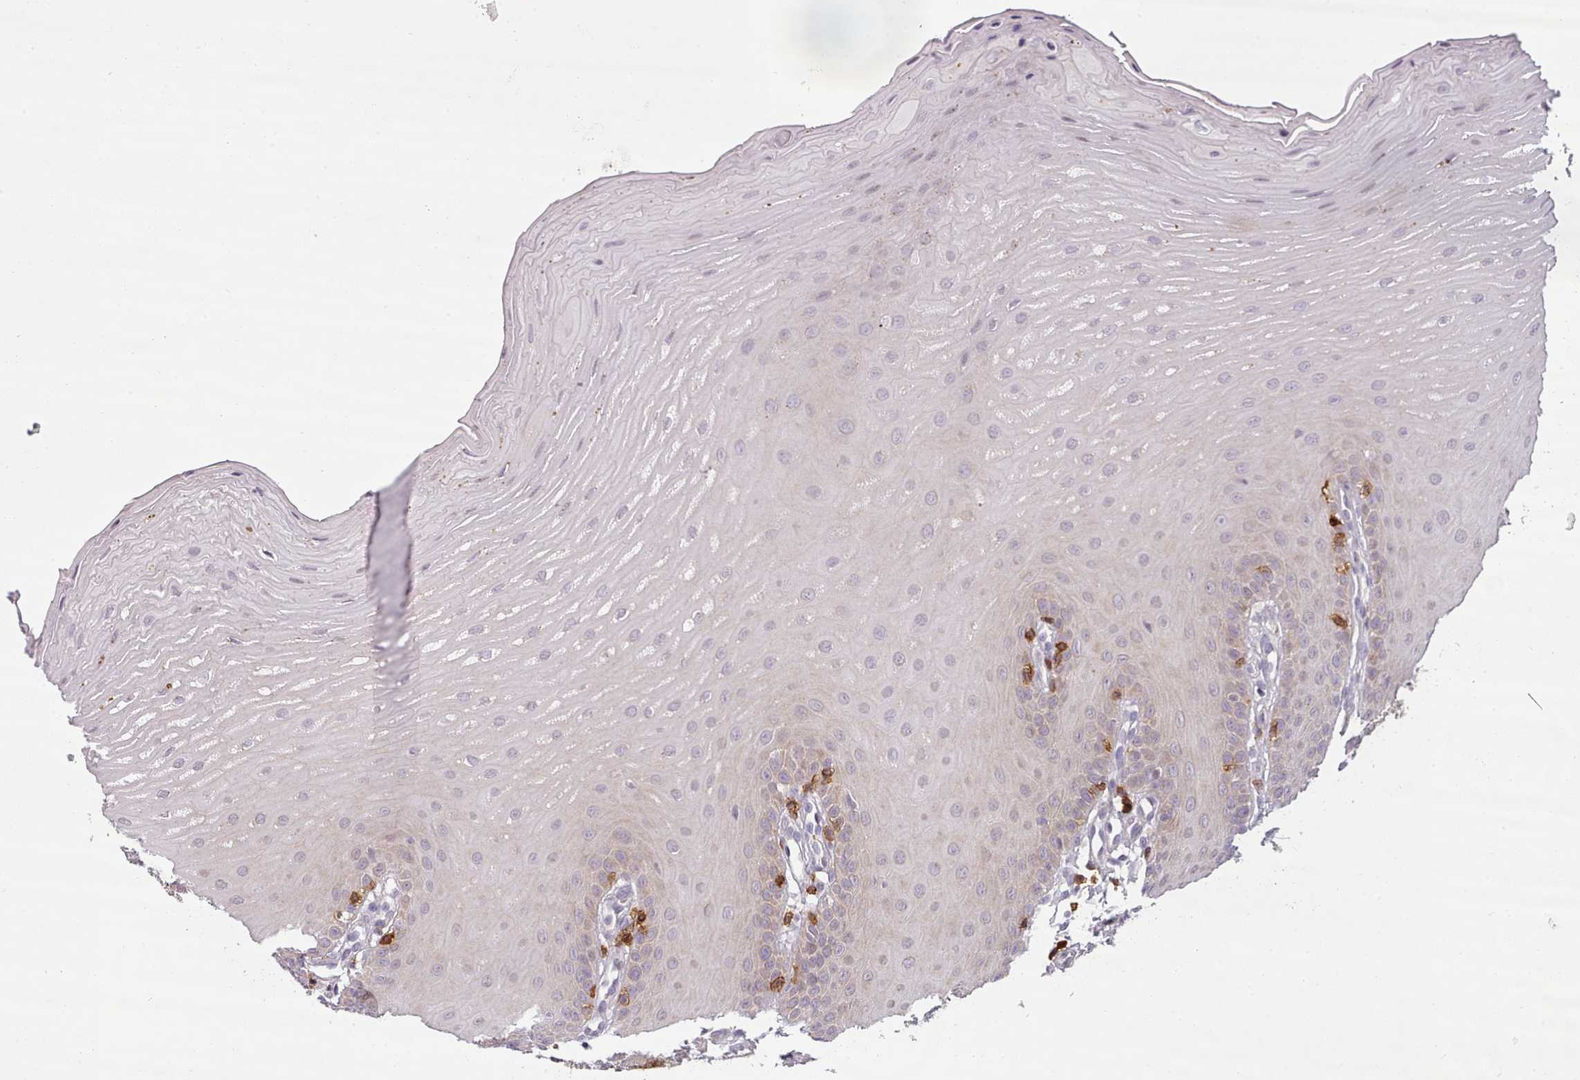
{"staining": {"intensity": "negative", "quantity": "none", "location": "none"}, "tissue": "oral mucosa", "cell_type": "Squamous epithelial cells", "image_type": "normal", "snomed": [{"axis": "morphology", "description": "Normal tissue, NOS"}, {"axis": "topography", "description": "Oral tissue"}], "caption": "Immunohistochemistry photomicrograph of unremarkable oral mucosa: oral mucosa stained with DAB exhibits no significant protein staining in squamous epithelial cells.", "gene": "ZNF583", "patient": {"sex": "female", "age": 39}}